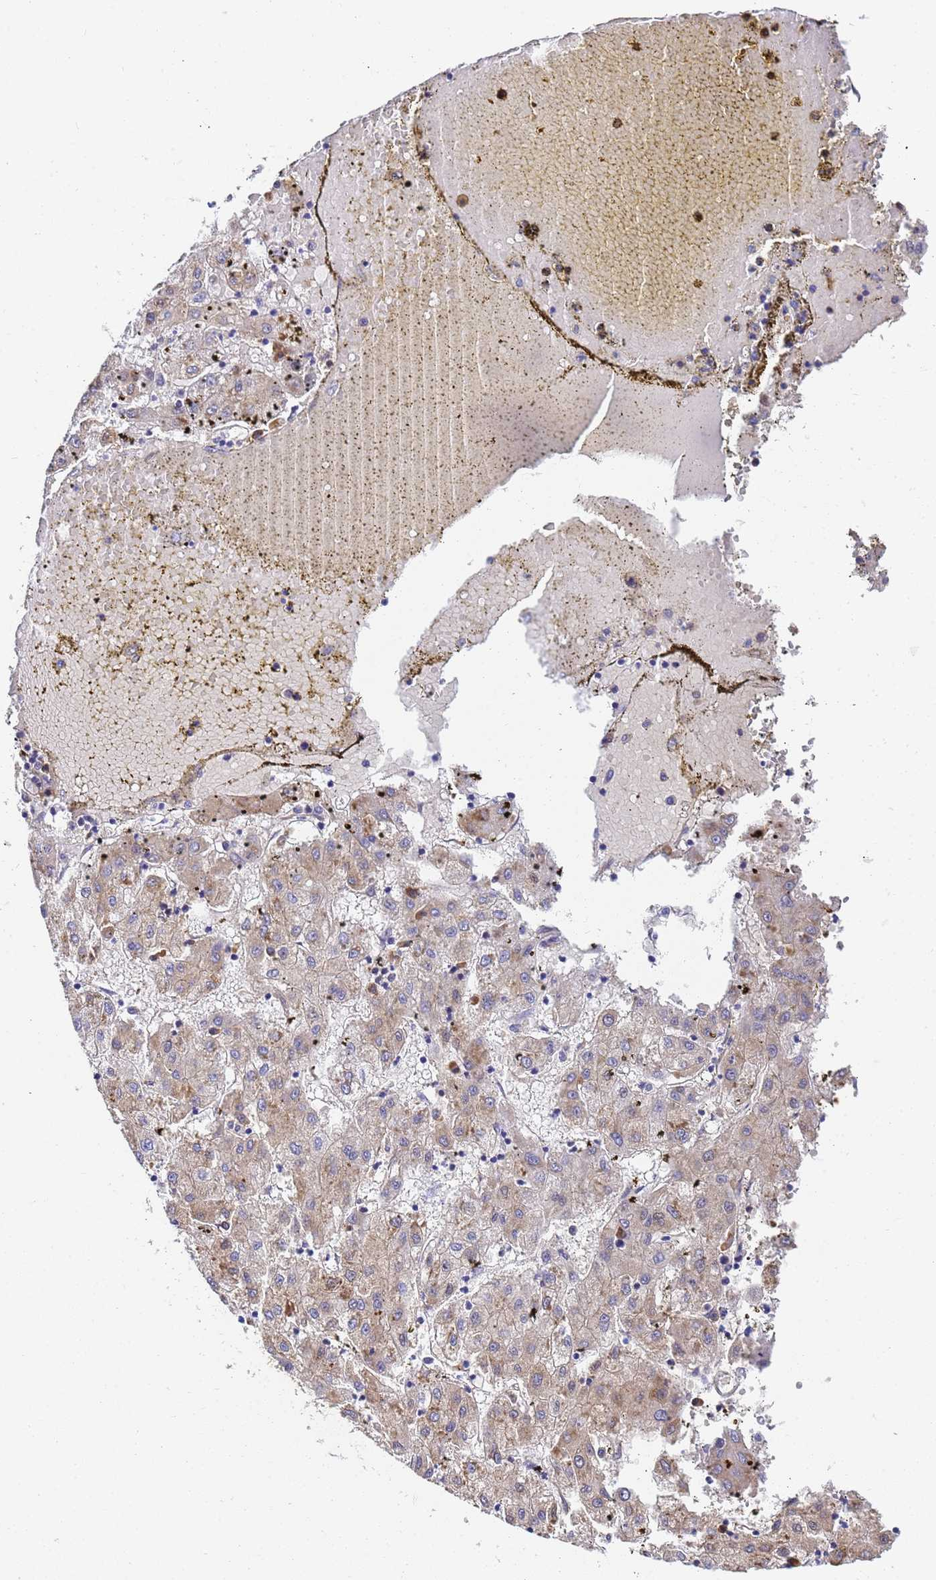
{"staining": {"intensity": "weak", "quantity": "<25%", "location": "cytoplasmic/membranous"}, "tissue": "liver cancer", "cell_type": "Tumor cells", "image_type": "cancer", "snomed": [{"axis": "morphology", "description": "Carcinoma, Hepatocellular, NOS"}, {"axis": "topography", "description": "Liver"}], "caption": "Tumor cells show no significant expression in liver cancer.", "gene": "NME1-NME2", "patient": {"sex": "male", "age": 72}}